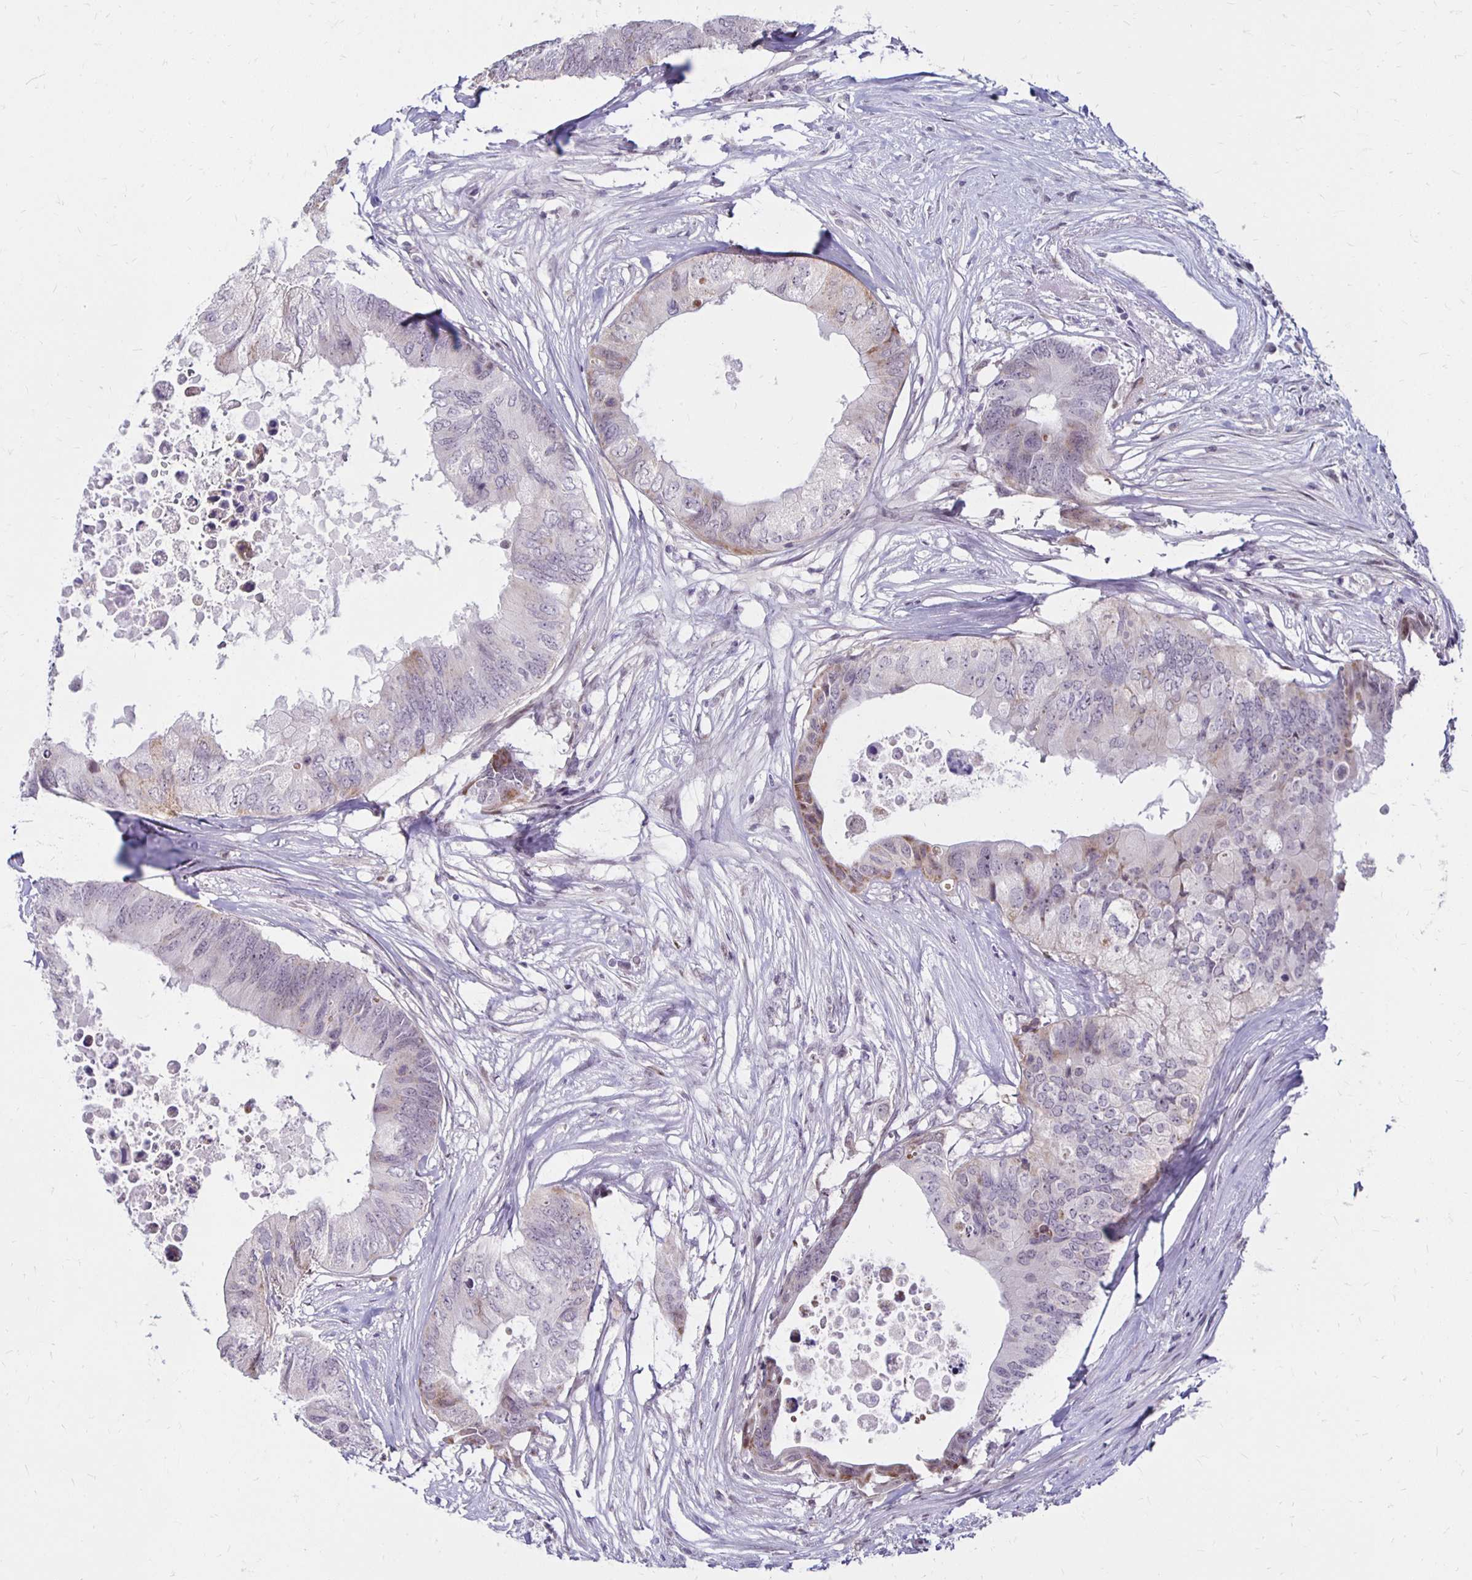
{"staining": {"intensity": "weak", "quantity": "<25%", "location": "cytoplasmic/membranous"}, "tissue": "colorectal cancer", "cell_type": "Tumor cells", "image_type": "cancer", "snomed": [{"axis": "morphology", "description": "Adenocarcinoma, NOS"}, {"axis": "topography", "description": "Colon"}], "caption": "This is an immunohistochemistry (IHC) image of human colorectal cancer (adenocarcinoma). There is no positivity in tumor cells.", "gene": "DAGLA", "patient": {"sex": "male", "age": 71}}